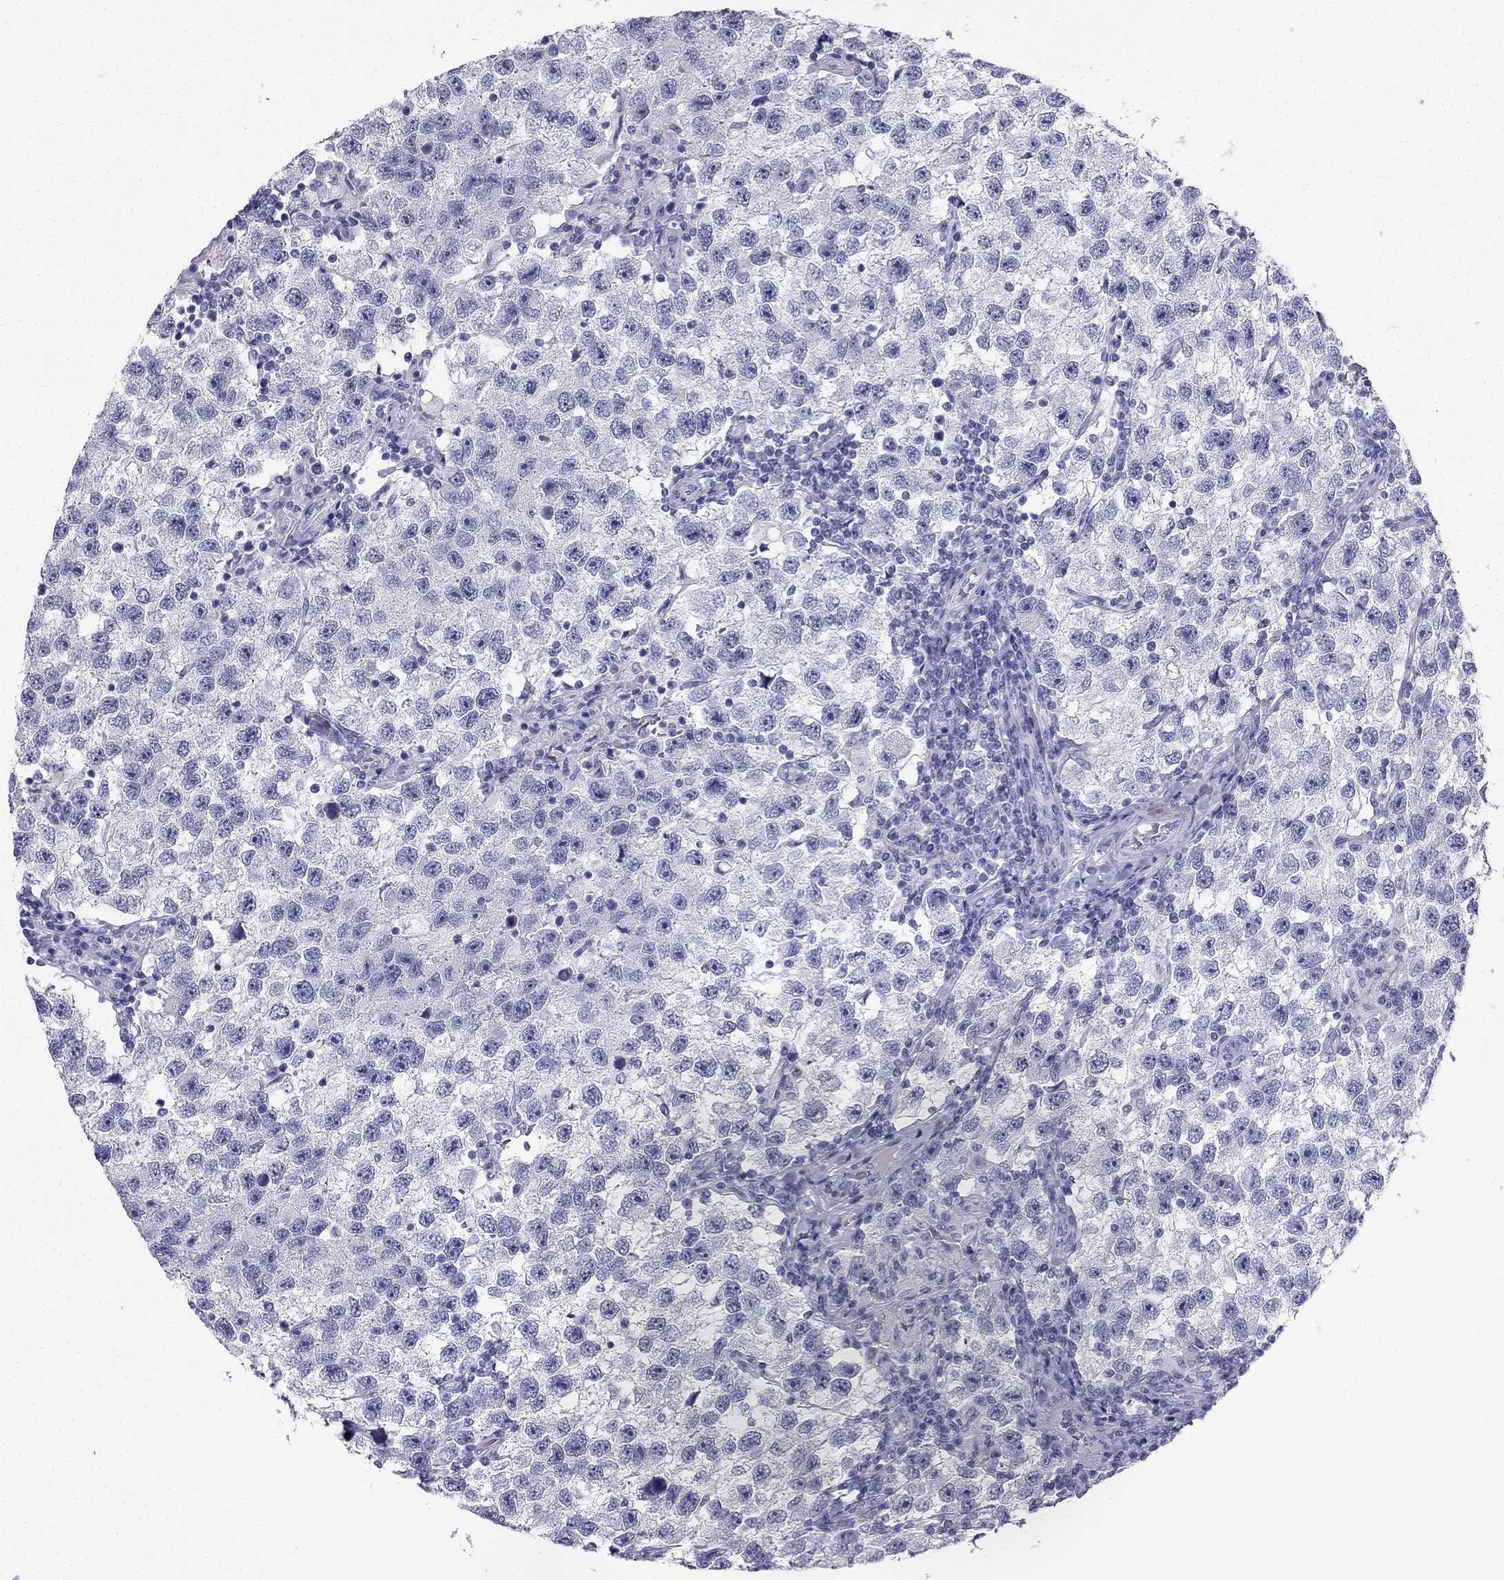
{"staining": {"intensity": "negative", "quantity": "none", "location": "none"}, "tissue": "testis cancer", "cell_type": "Tumor cells", "image_type": "cancer", "snomed": [{"axis": "morphology", "description": "Seminoma, NOS"}, {"axis": "topography", "description": "Testis"}], "caption": "There is no significant positivity in tumor cells of testis seminoma.", "gene": "TFF3", "patient": {"sex": "male", "age": 26}}